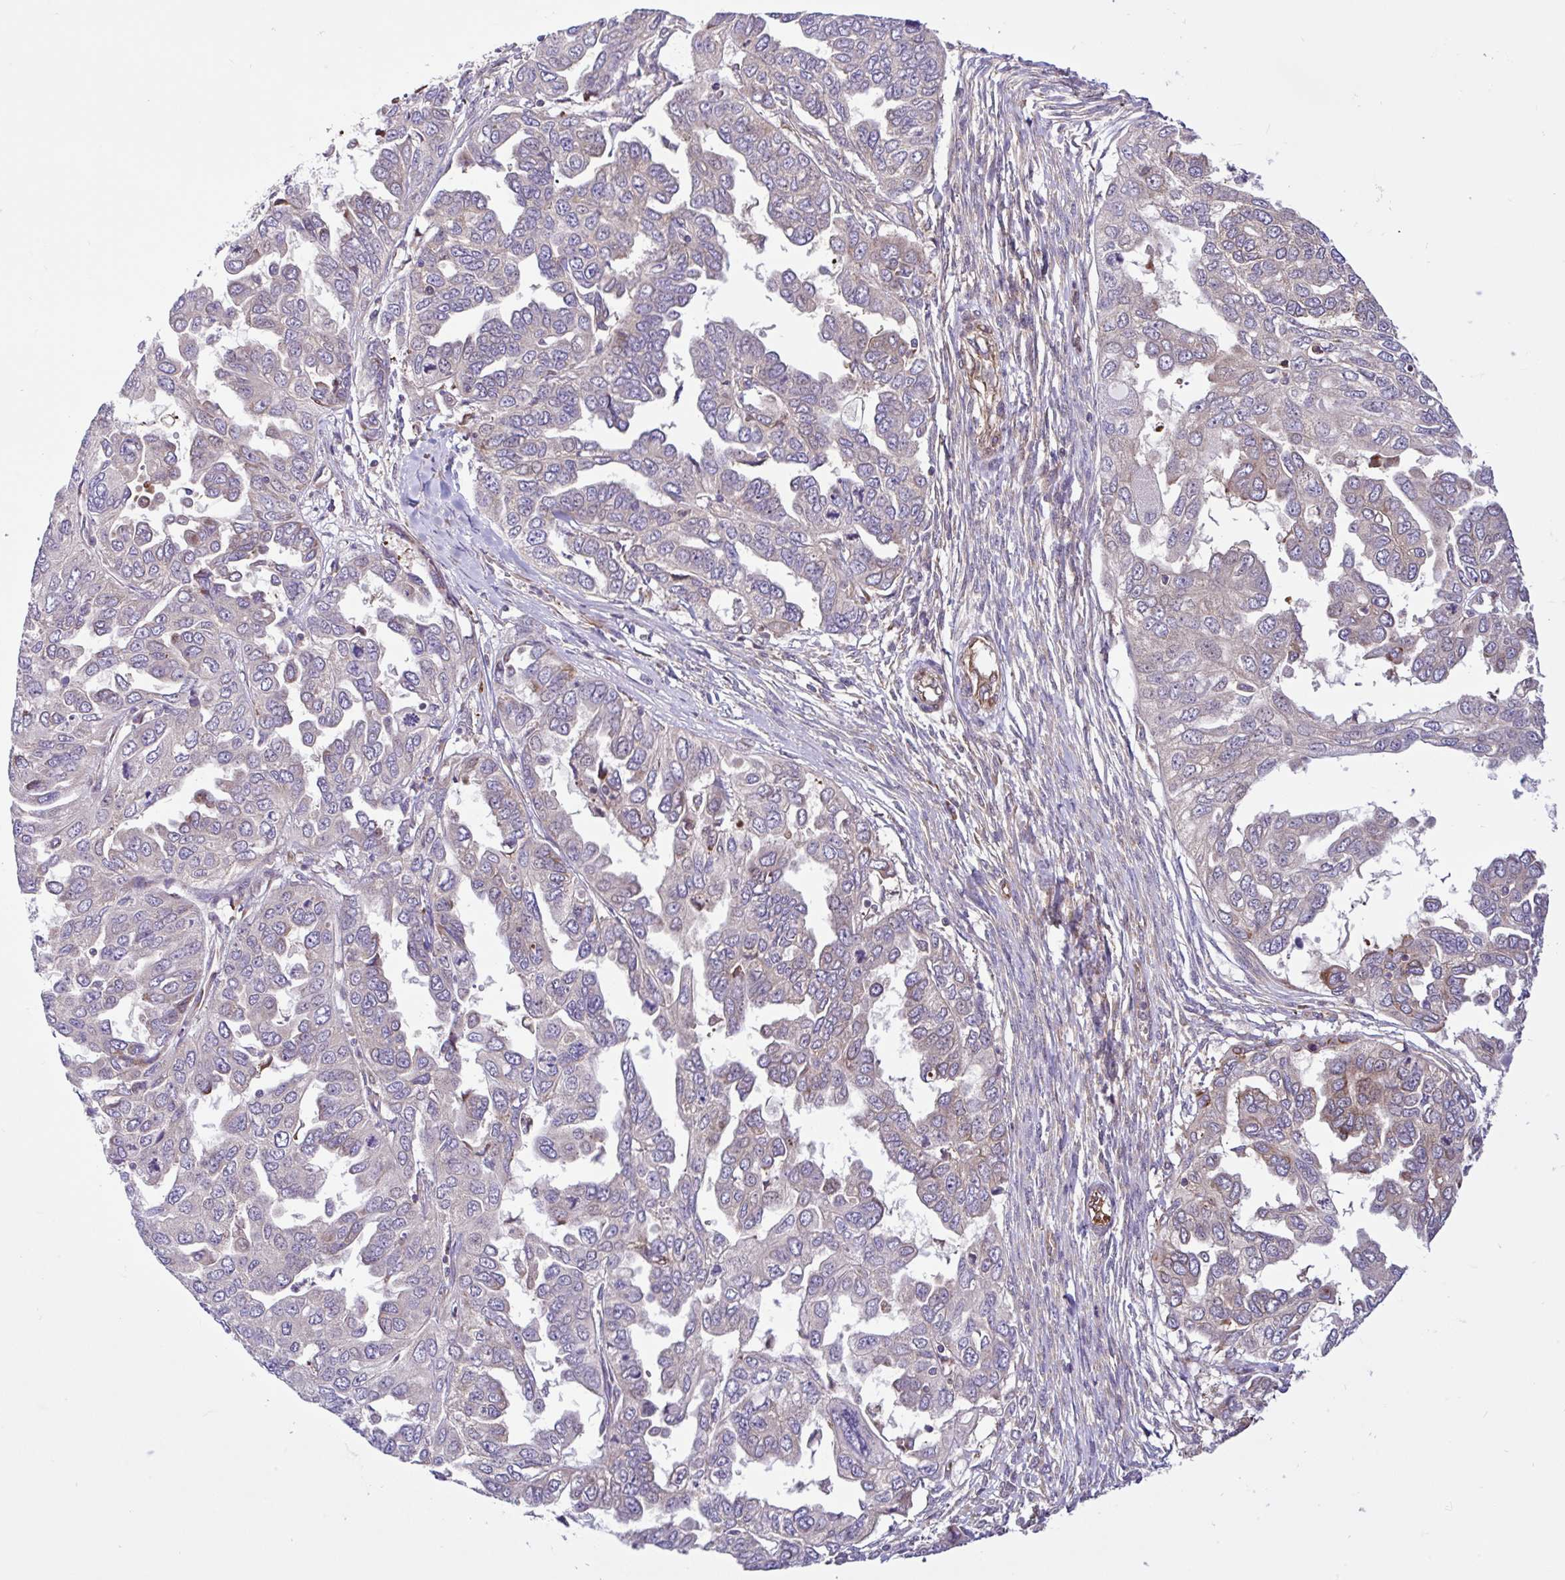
{"staining": {"intensity": "negative", "quantity": "none", "location": "none"}, "tissue": "ovarian cancer", "cell_type": "Tumor cells", "image_type": "cancer", "snomed": [{"axis": "morphology", "description": "Cystadenocarcinoma, serous, NOS"}, {"axis": "topography", "description": "Ovary"}], "caption": "High magnification brightfield microscopy of ovarian cancer (serous cystadenocarcinoma) stained with DAB (brown) and counterstained with hematoxylin (blue): tumor cells show no significant expression.", "gene": "NTPCR", "patient": {"sex": "female", "age": 53}}